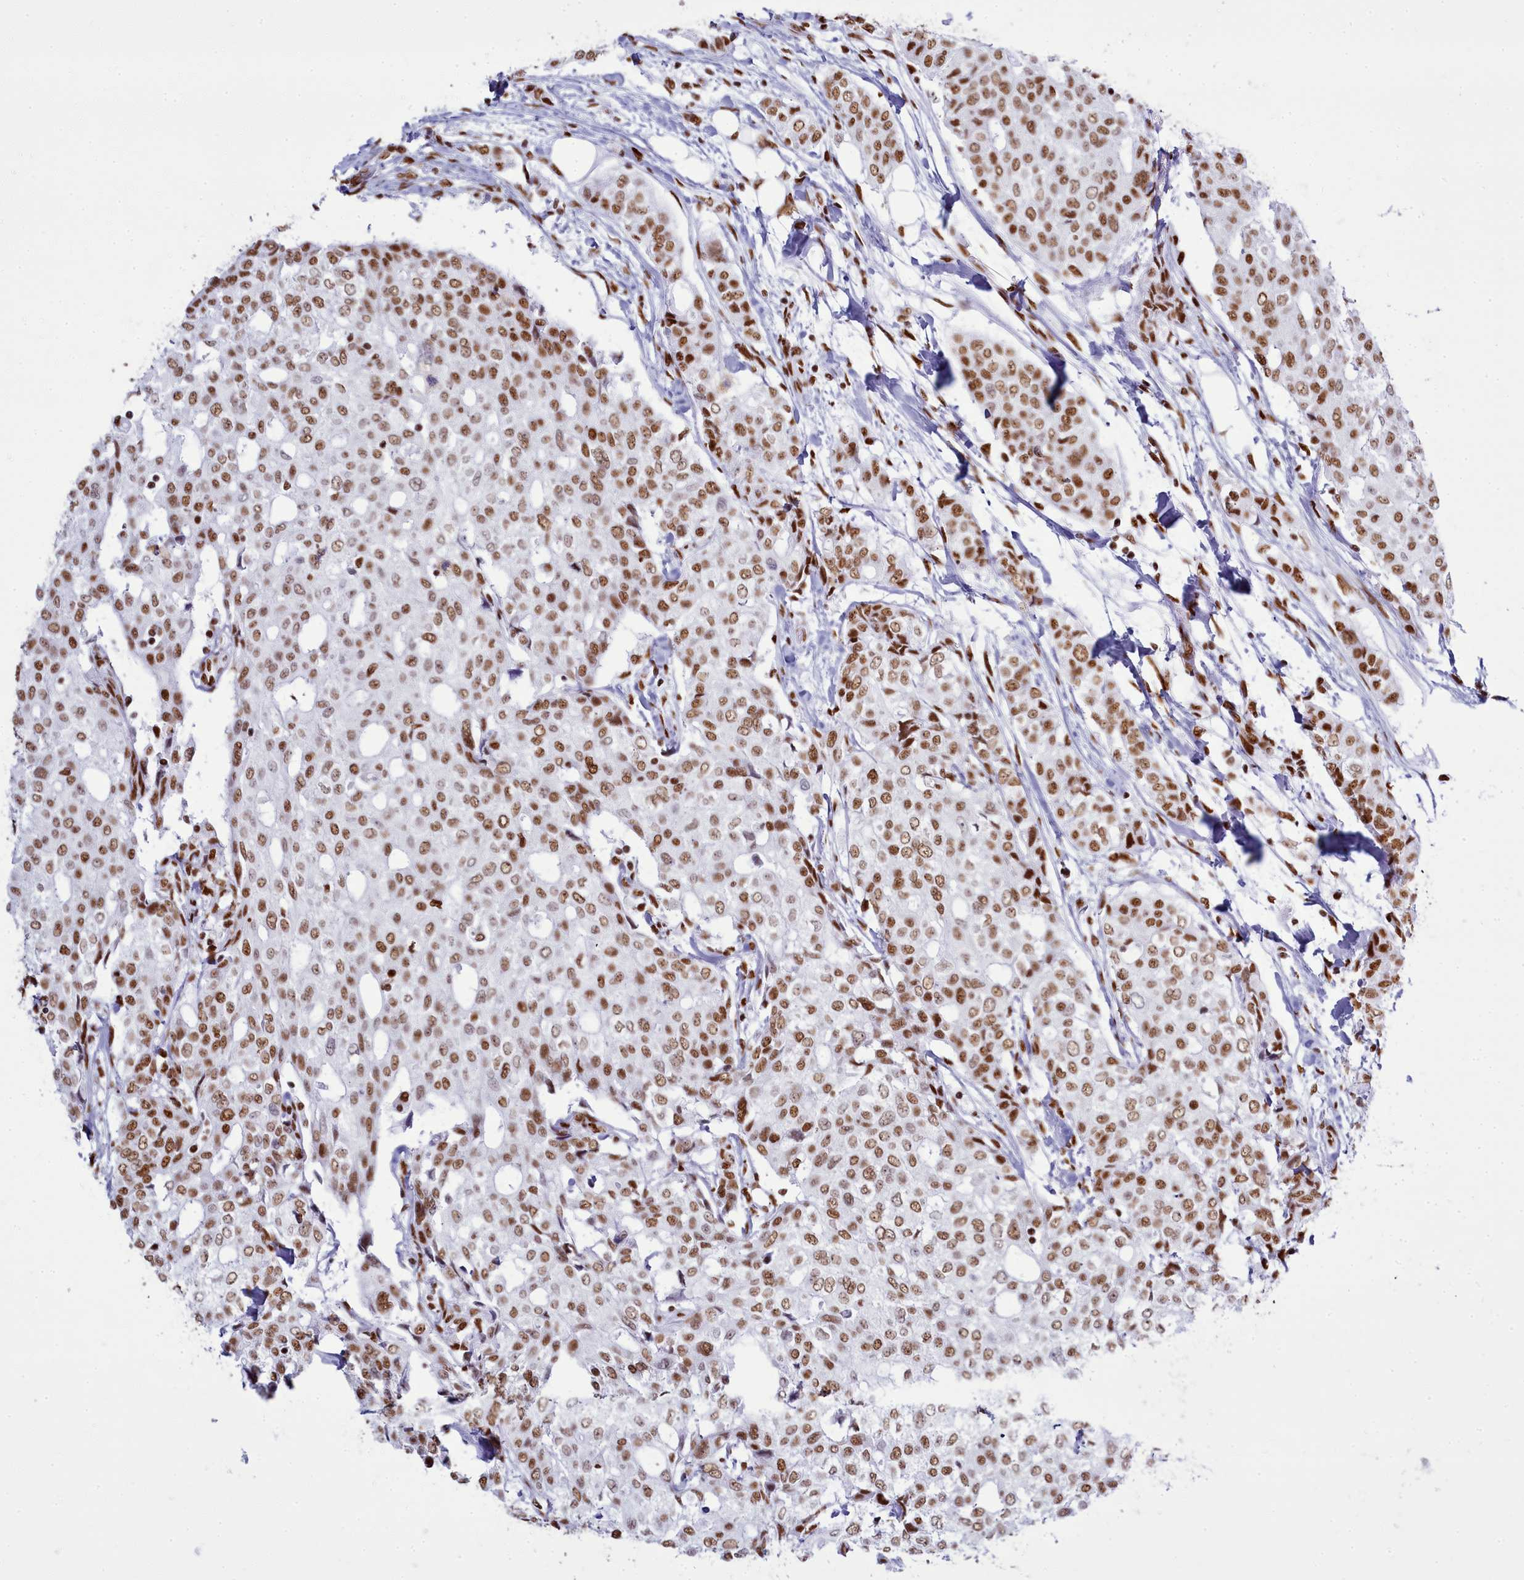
{"staining": {"intensity": "moderate", "quantity": ">75%", "location": "nuclear"}, "tissue": "breast cancer", "cell_type": "Tumor cells", "image_type": "cancer", "snomed": [{"axis": "morphology", "description": "Lobular carcinoma"}, {"axis": "topography", "description": "Breast"}], "caption": "Tumor cells exhibit moderate nuclear staining in approximately >75% of cells in breast cancer (lobular carcinoma).", "gene": "RALY", "patient": {"sex": "female", "age": 51}}